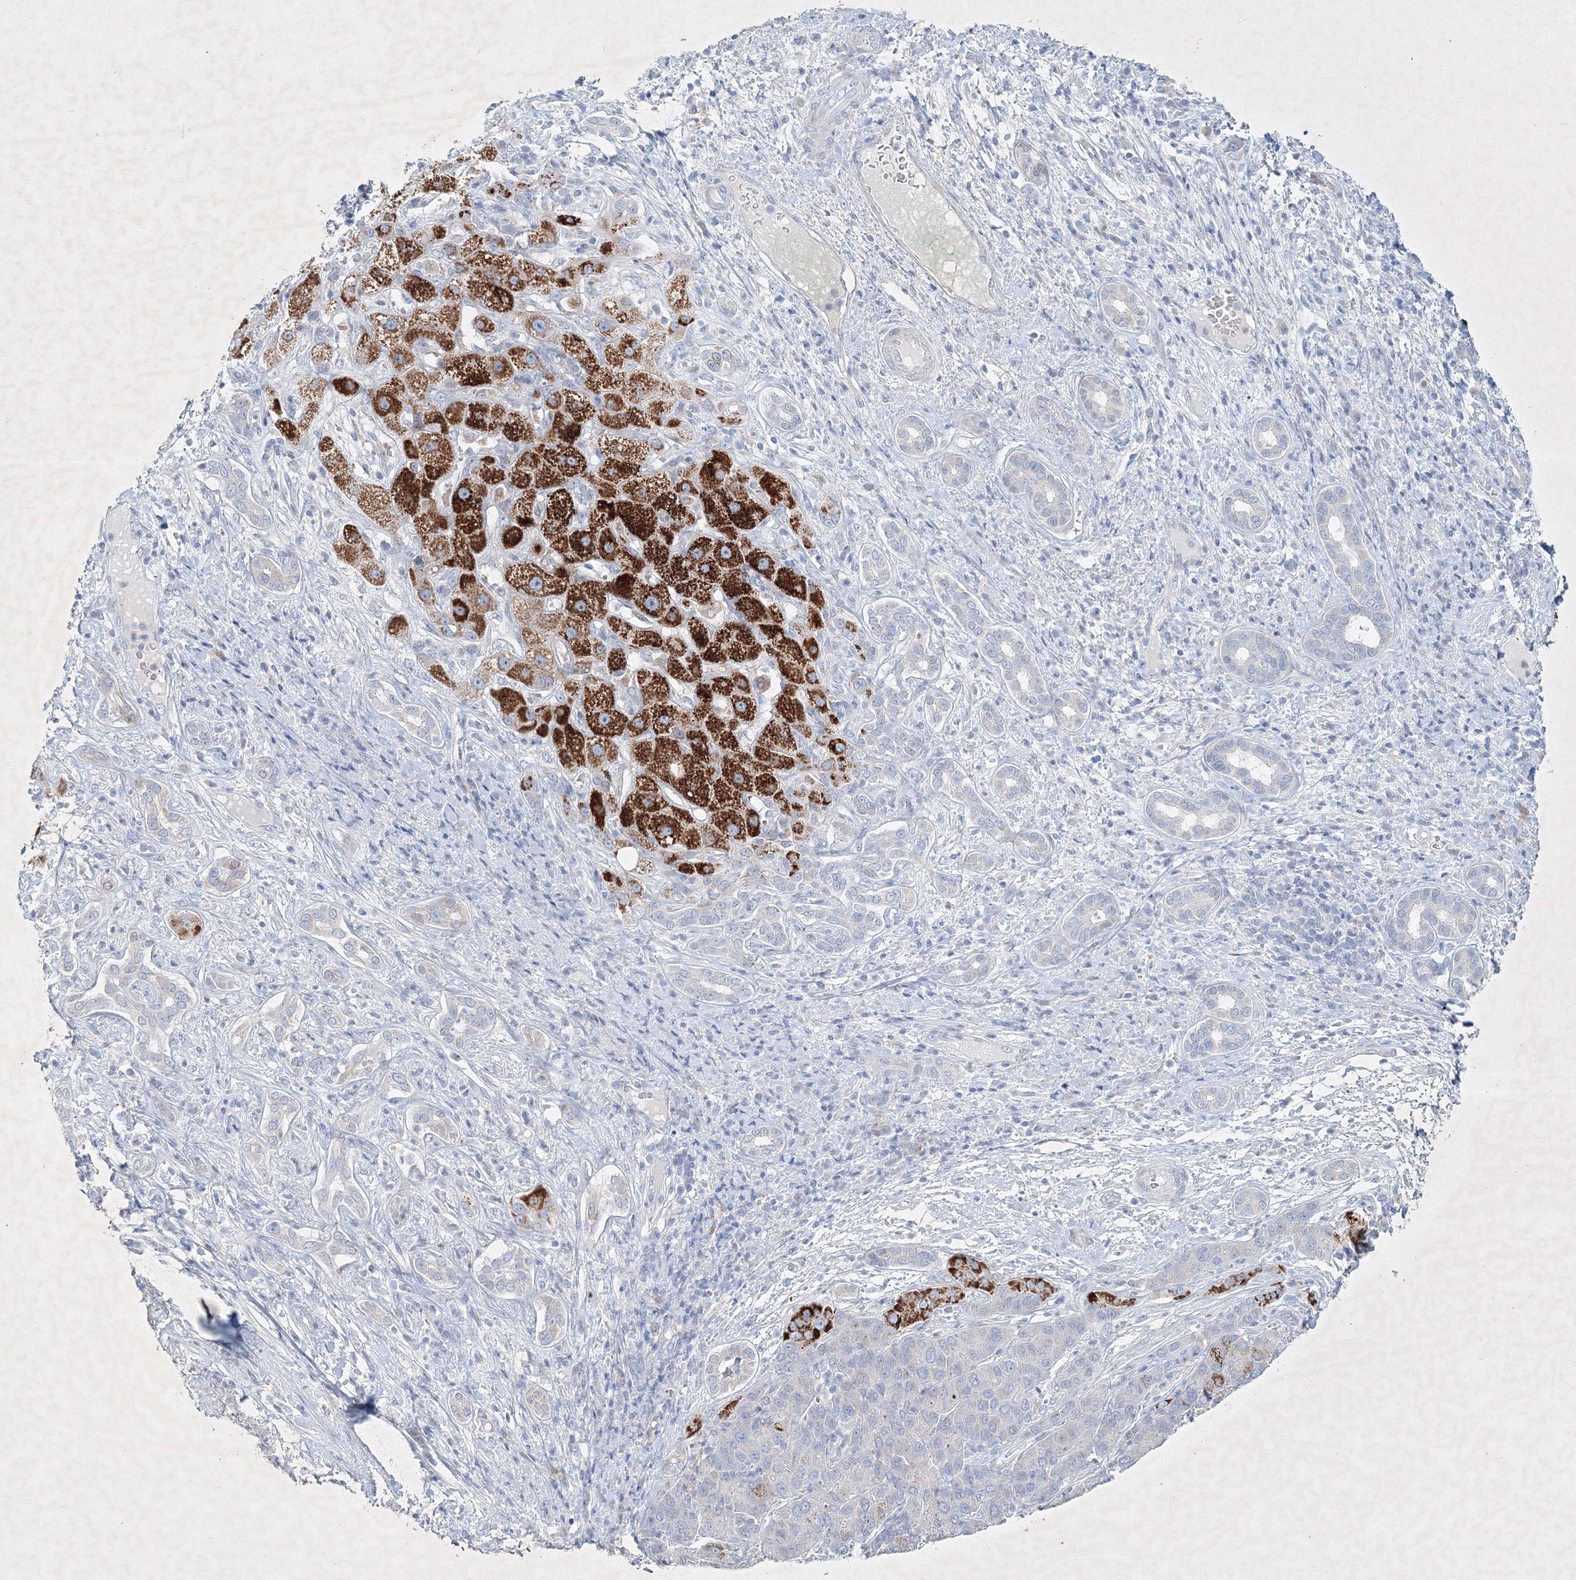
{"staining": {"intensity": "strong", "quantity": "<25%", "location": "cytoplasmic/membranous"}, "tissue": "liver cancer", "cell_type": "Tumor cells", "image_type": "cancer", "snomed": [{"axis": "morphology", "description": "Carcinoma, Hepatocellular, NOS"}, {"axis": "topography", "description": "Liver"}], "caption": "Brown immunohistochemical staining in human liver cancer reveals strong cytoplasmic/membranous expression in approximately <25% of tumor cells.", "gene": "CXXC4", "patient": {"sex": "male", "age": 65}}